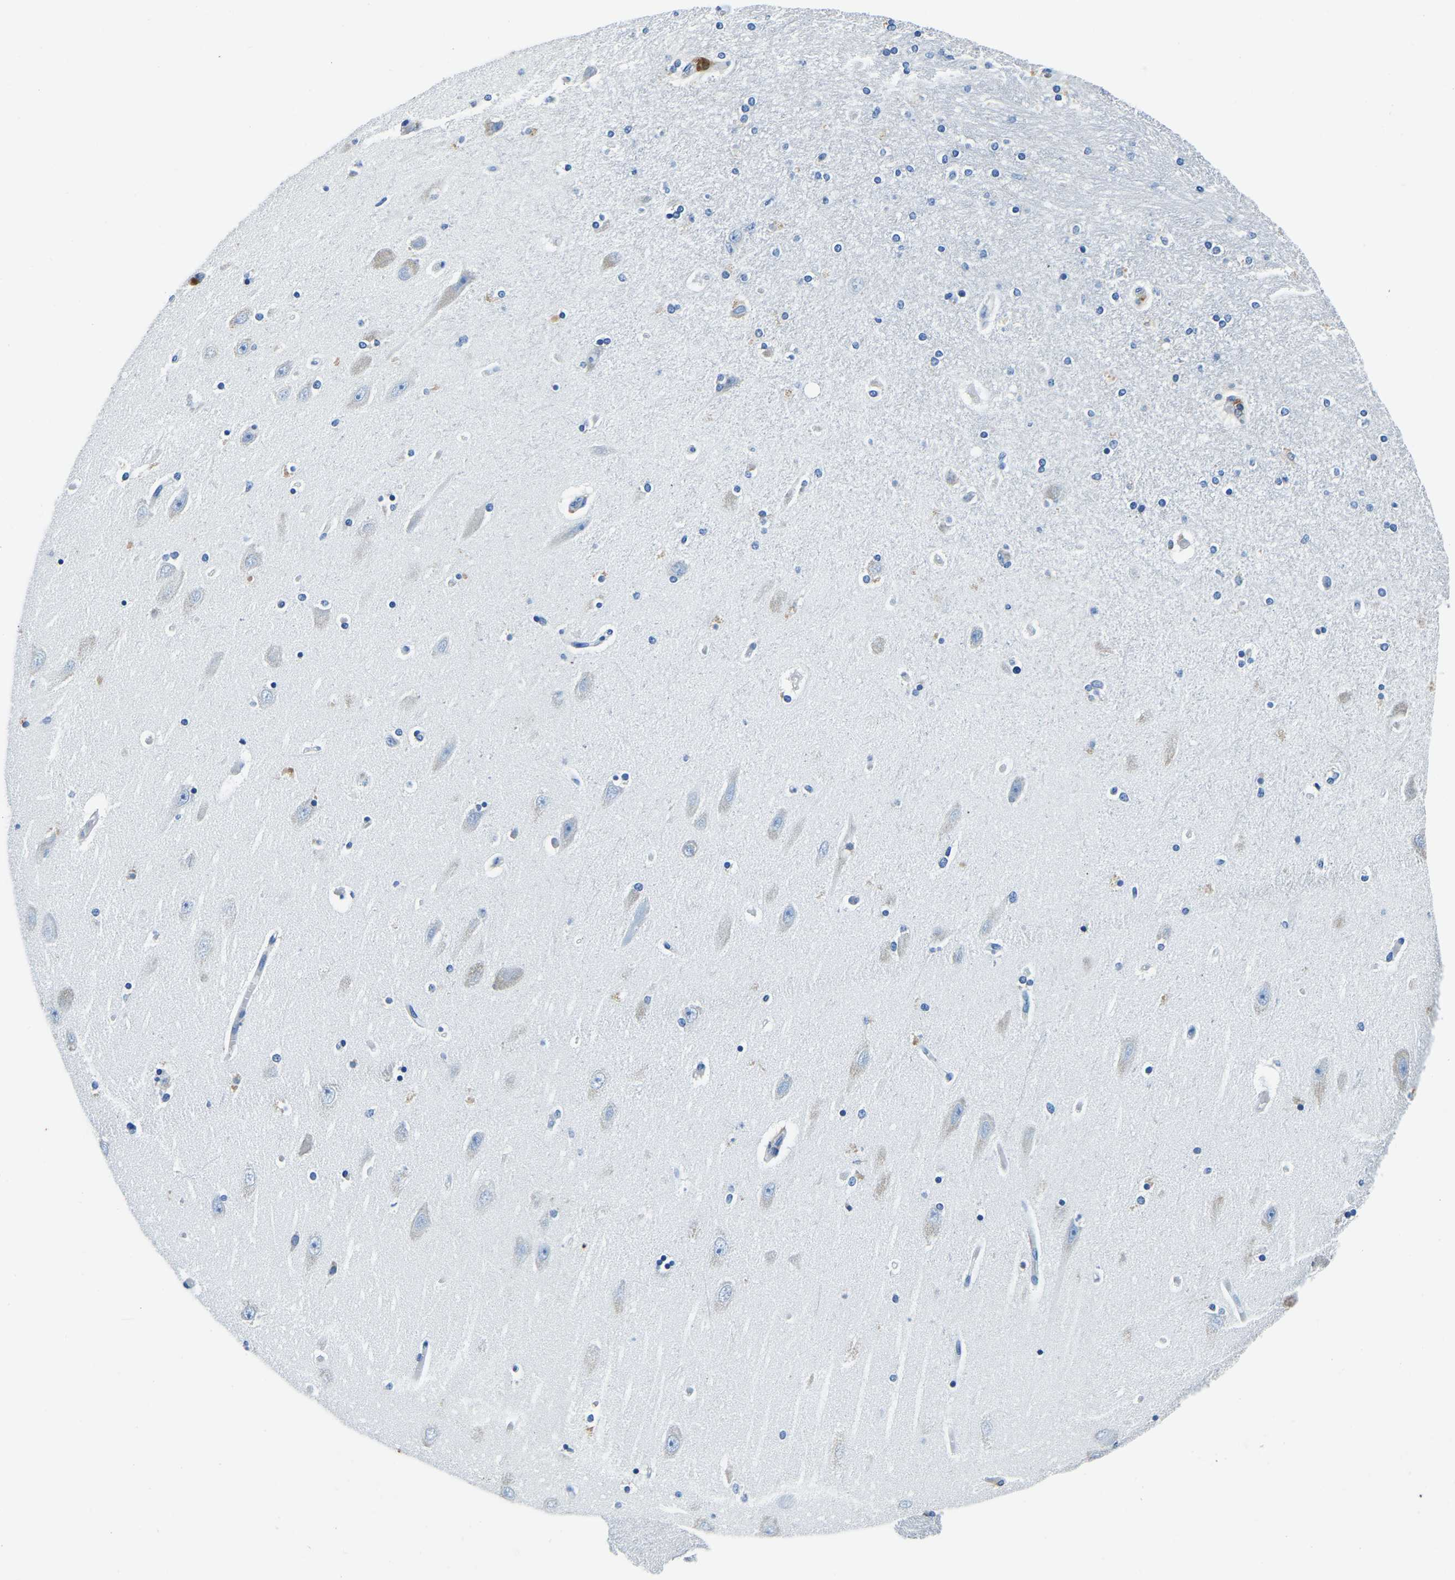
{"staining": {"intensity": "negative", "quantity": "none", "location": "none"}, "tissue": "hippocampus", "cell_type": "Glial cells", "image_type": "normal", "snomed": [{"axis": "morphology", "description": "Normal tissue, NOS"}, {"axis": "topography", "description": "Hippocampus"}], "caption": "DAB immunohistochemical staining of benign human hippocampus demonstrates no significant positivity in glial cells.", "gene": "ZDHHC13", "patient": {"sex": "female", "age": 54}}